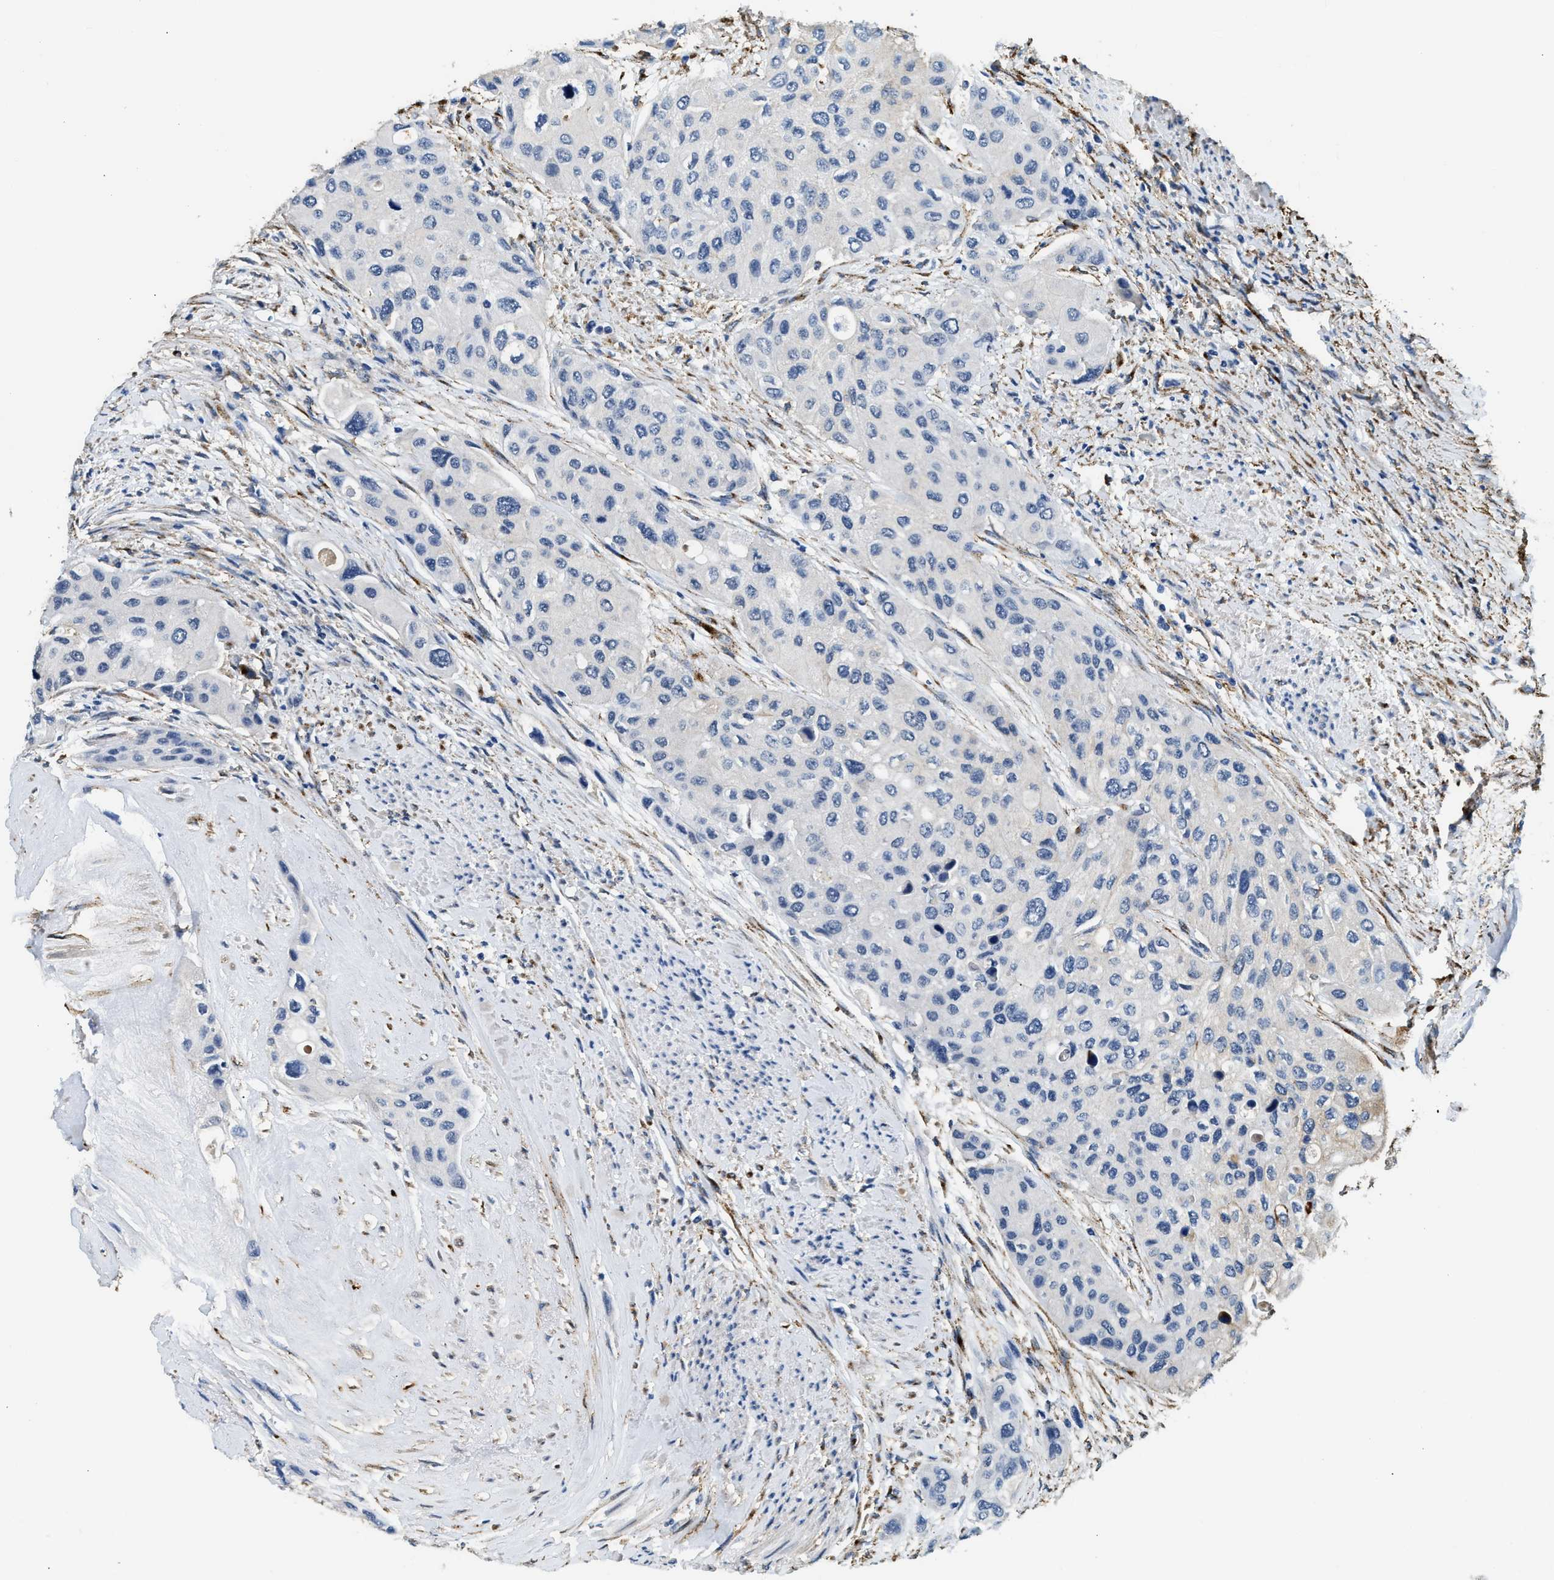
{"staining": {"intensity": "negative", "quantity": "none", "location": "none"}, "tissue": "urothelial cancer", "cell_type": "Tumor cells", "image_type": "cancer", "snomed": [{"axis": "morphology", "description": "Urothelial carcinoma, High grade"}, {"axis": "topography", "description": "Urinary bladder"}], "caption": "Tumor cells show no significant positivity in urothelial cancer.", "gene": "LRP1", "patient": {"sex": "female", "age": 56}}